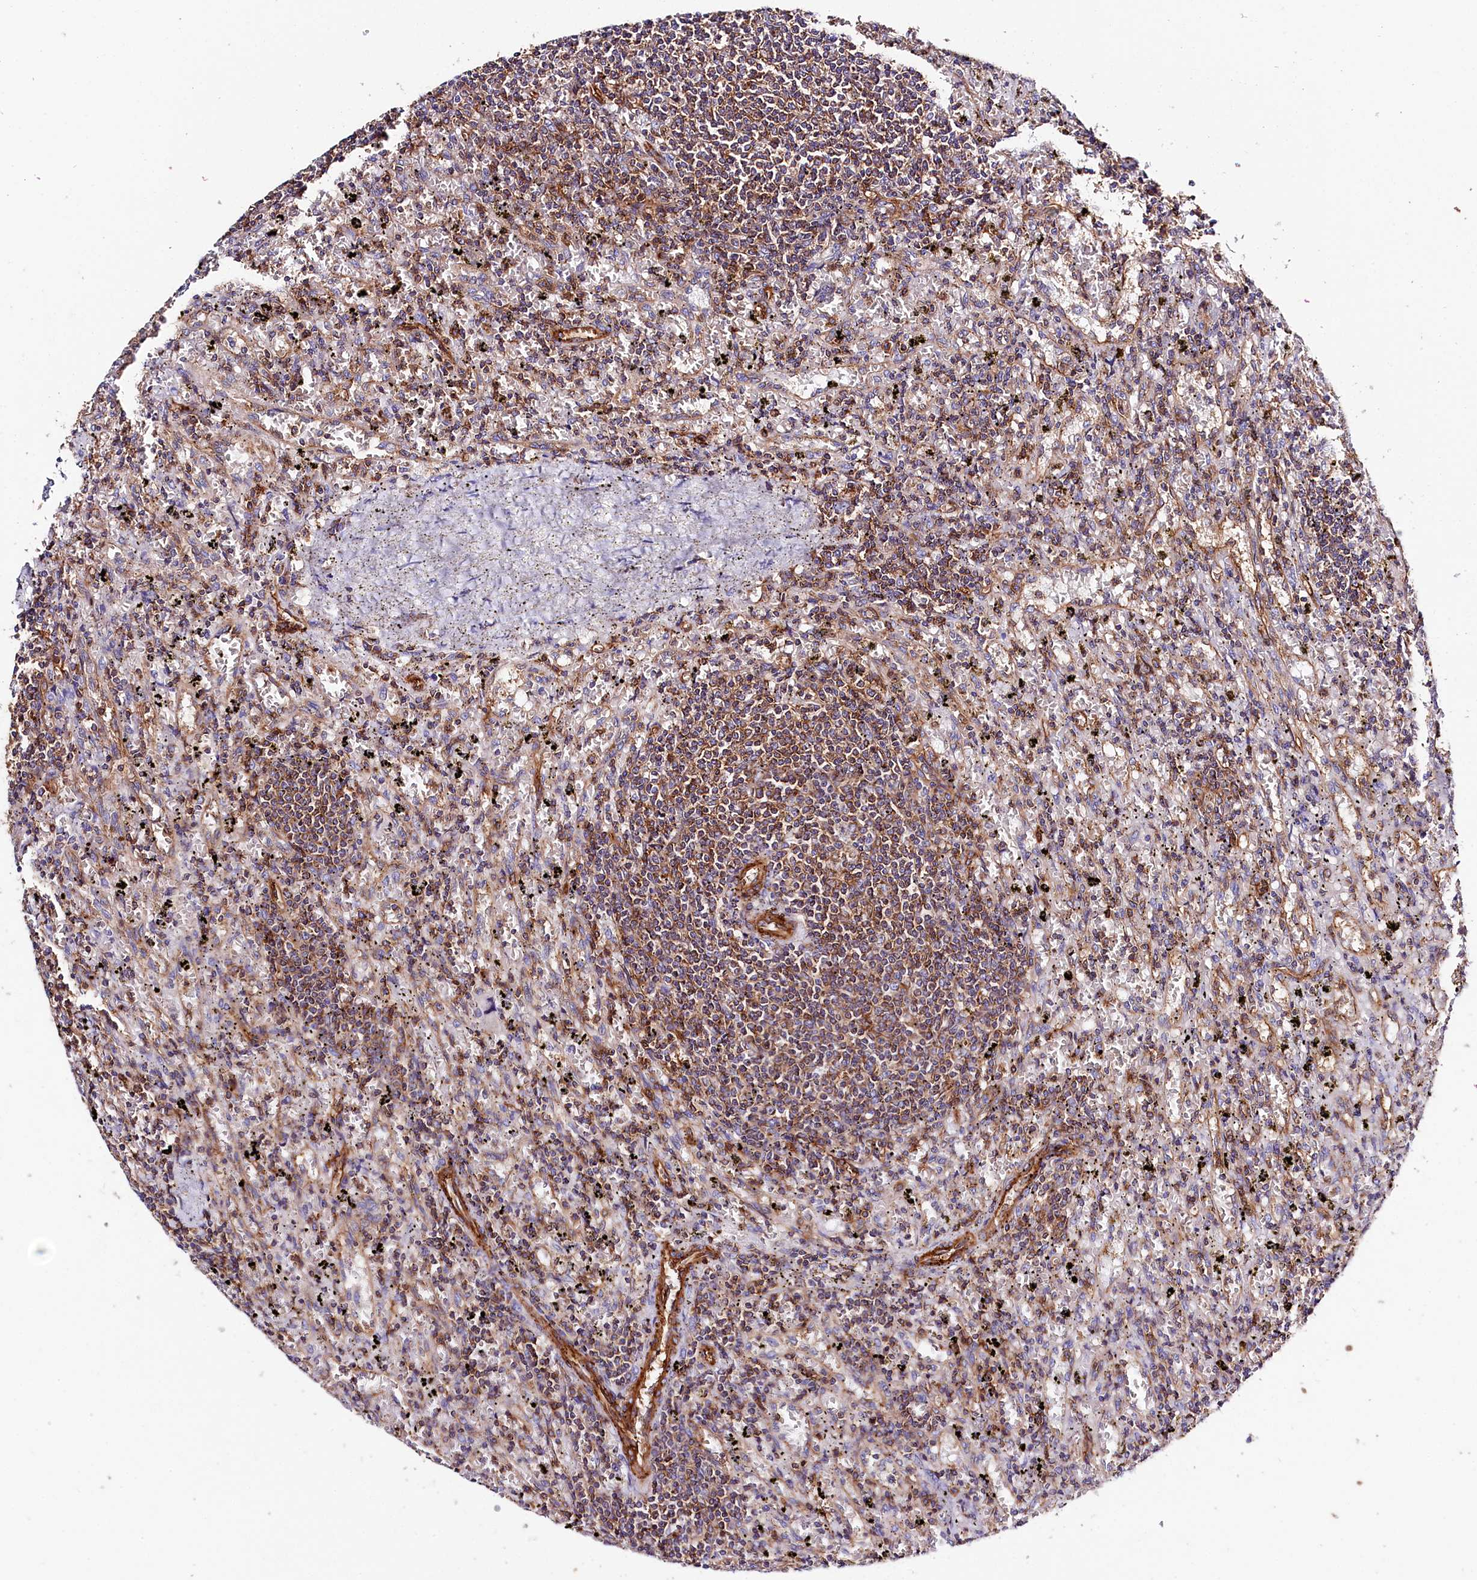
{"staining": {"intensity": "moderate", "quantity": ">75%", "location": "cytoplasmic/membranous"}, "tissue": "lymphoma", "cell_type": "Tumor cells", "image_type": "cancer", "snomed": [{"axis": "morphology", "description": "Malignant lymphoma, non-Hodgkin's type, Low grade"}, {"axis": "topography", "description": "Spleen"}], "caption": "Low-grade malignant lymphoma, non-Hodgkin's type was stained to show a protein in brown. There is medium levels of moderate cytoplasmic/membranous positivity in about >75% of tumor cells.", "gene": "ATP2B4", "patient": {"sex": "male", "age": 76}}